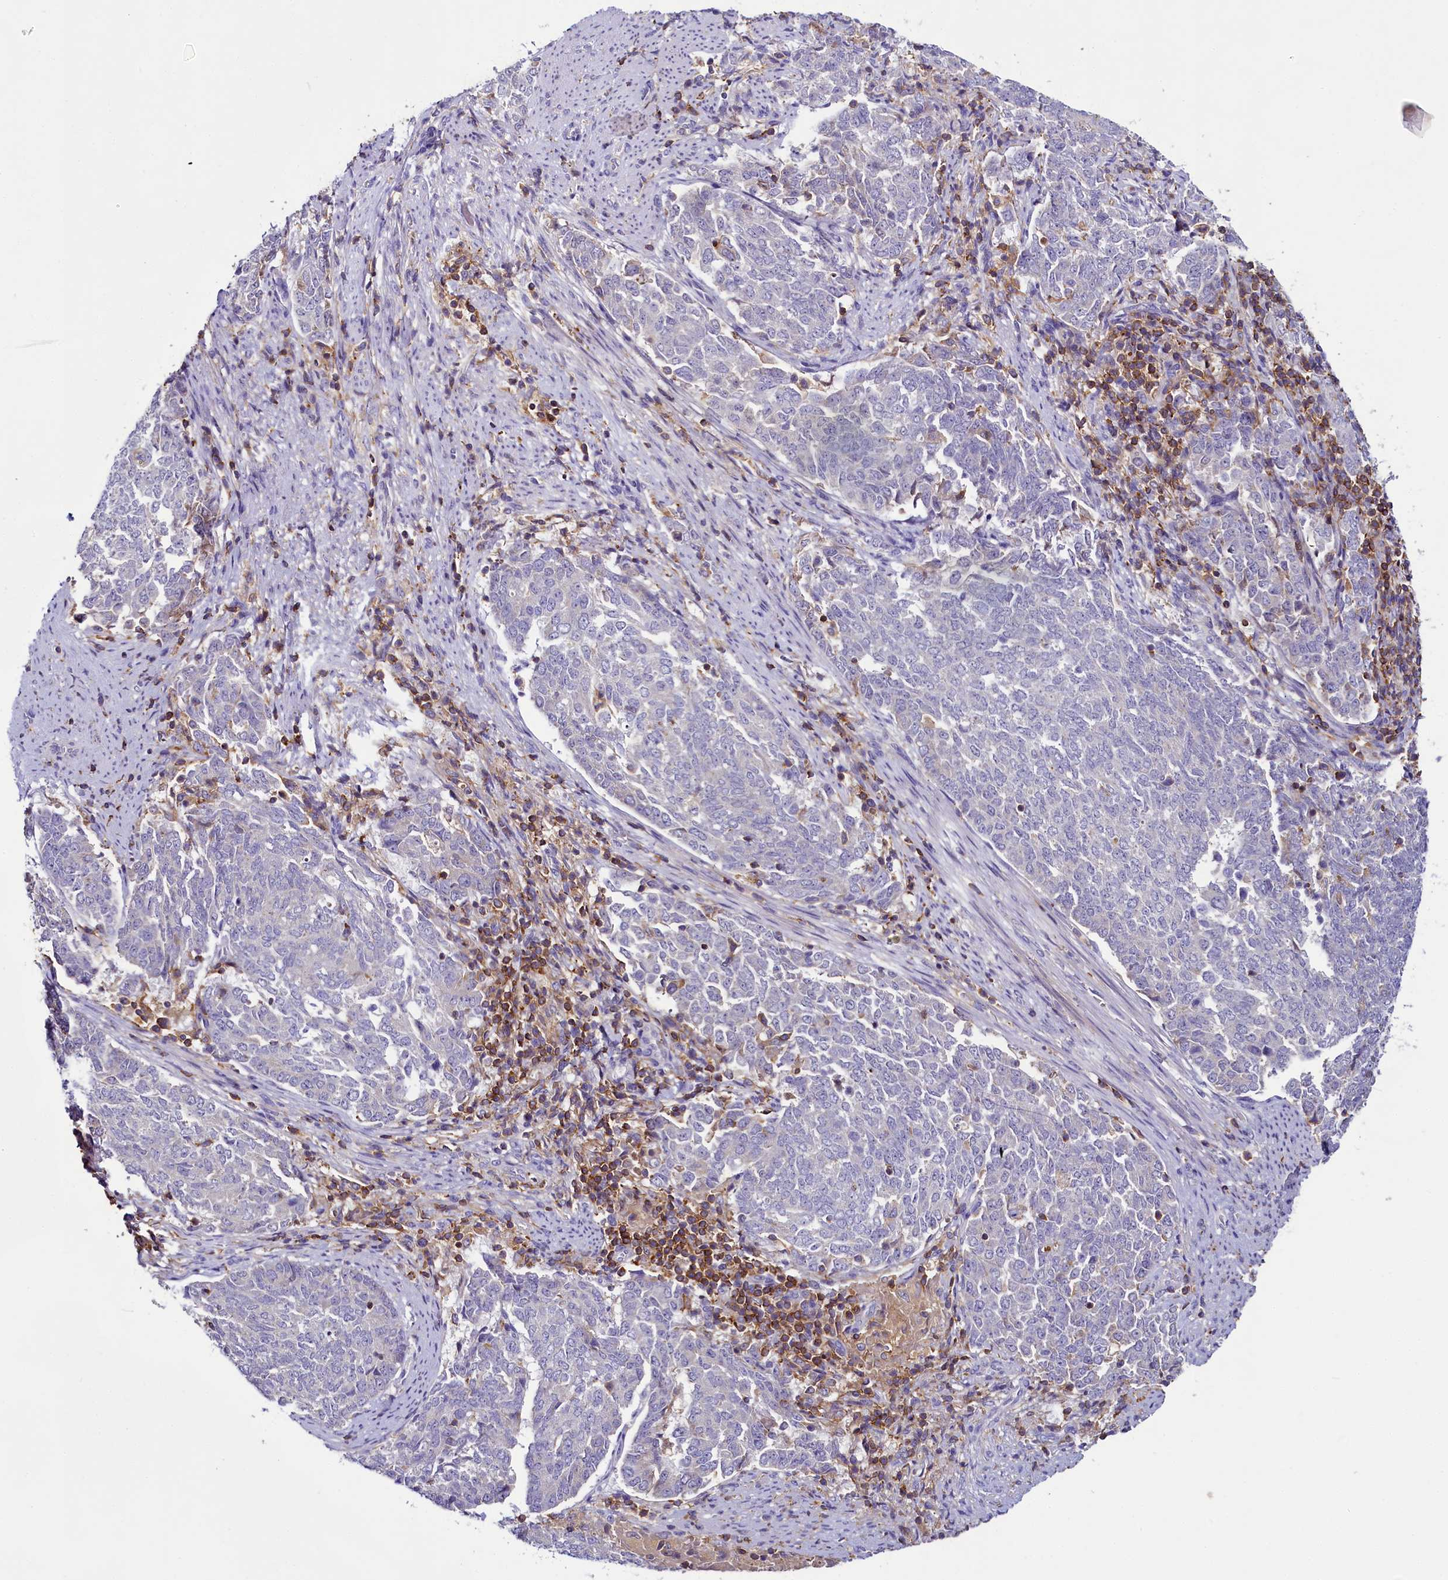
{"staining": {"intensity": "negative", "quantity": "none", "location": "none"}, "tissue": "endometrial cancer", "cell_type": "Tumor cells", "image_type": "cancer", "snomed": [{"axis": "morphology", "description": "Adenocarcinoma, NOS"}, {"axis": "topography", "description": "Endometrium"}], "caption": "This is an immunohistochemistry (IHC) photomicrograph of endometrial cancer (adenocarcinoma). There is no staining in tumor cells.", "gene": "FGFR2", "patient": {"sex": "female", "age": 80}}